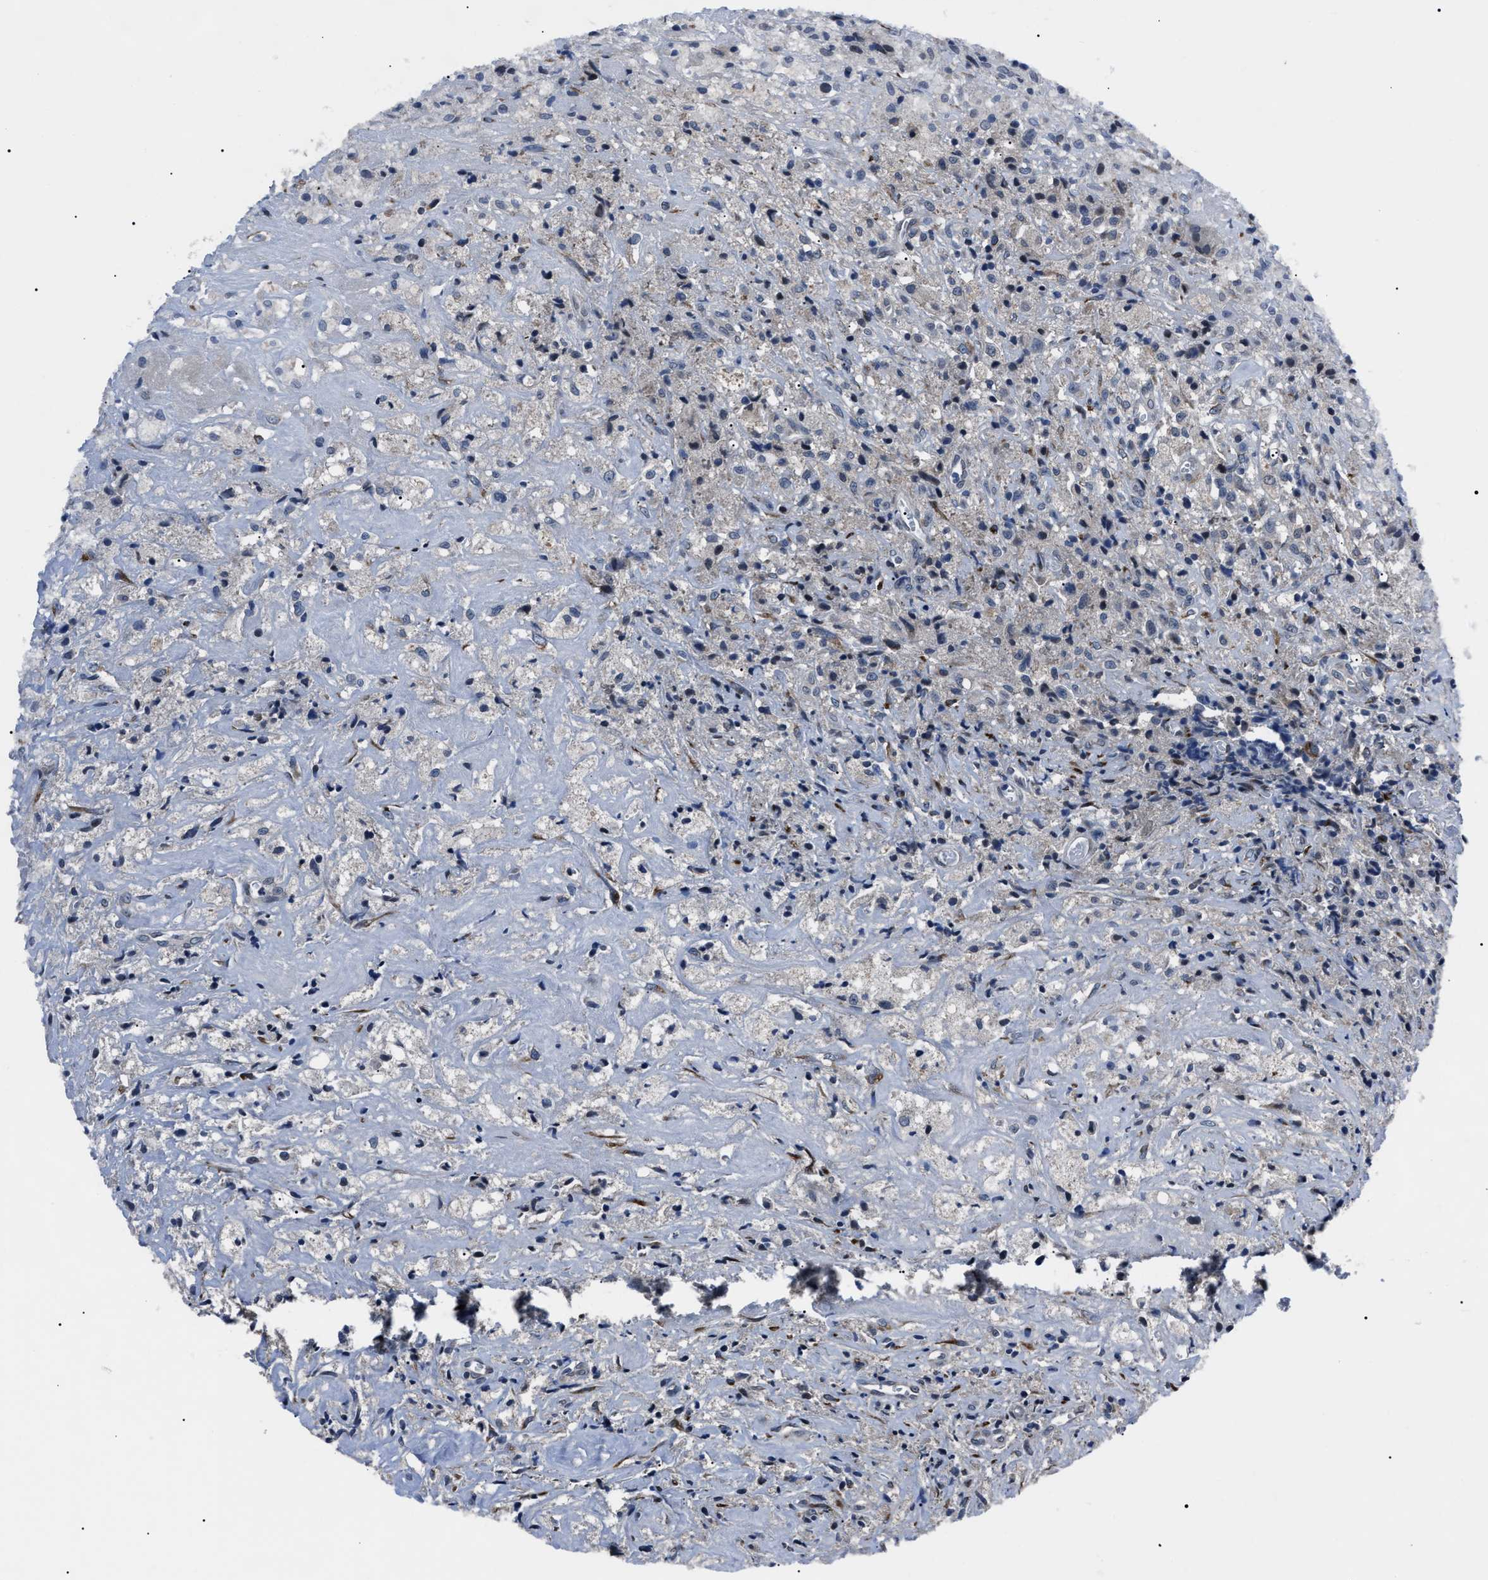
{"staining": {"intensity": "negative", "quantity": "none", "location": "none"}, "tissue": "testis cancer", "cell_type": "Tumor cells", "image_type": "cancer", "snomed": [{"axis": "morphology", "description": "Carcinoma, Embryonal, NOS"}, {"axis": "topography", "description": "Testis"}], "caption": "High power microscopy micrograph of an immunohistochemistry micrograph of testis cancer, revealing no significant expression in tumor cells.", "gene": "LRRC14", "patient": {"sex": "male", "age": 2}}